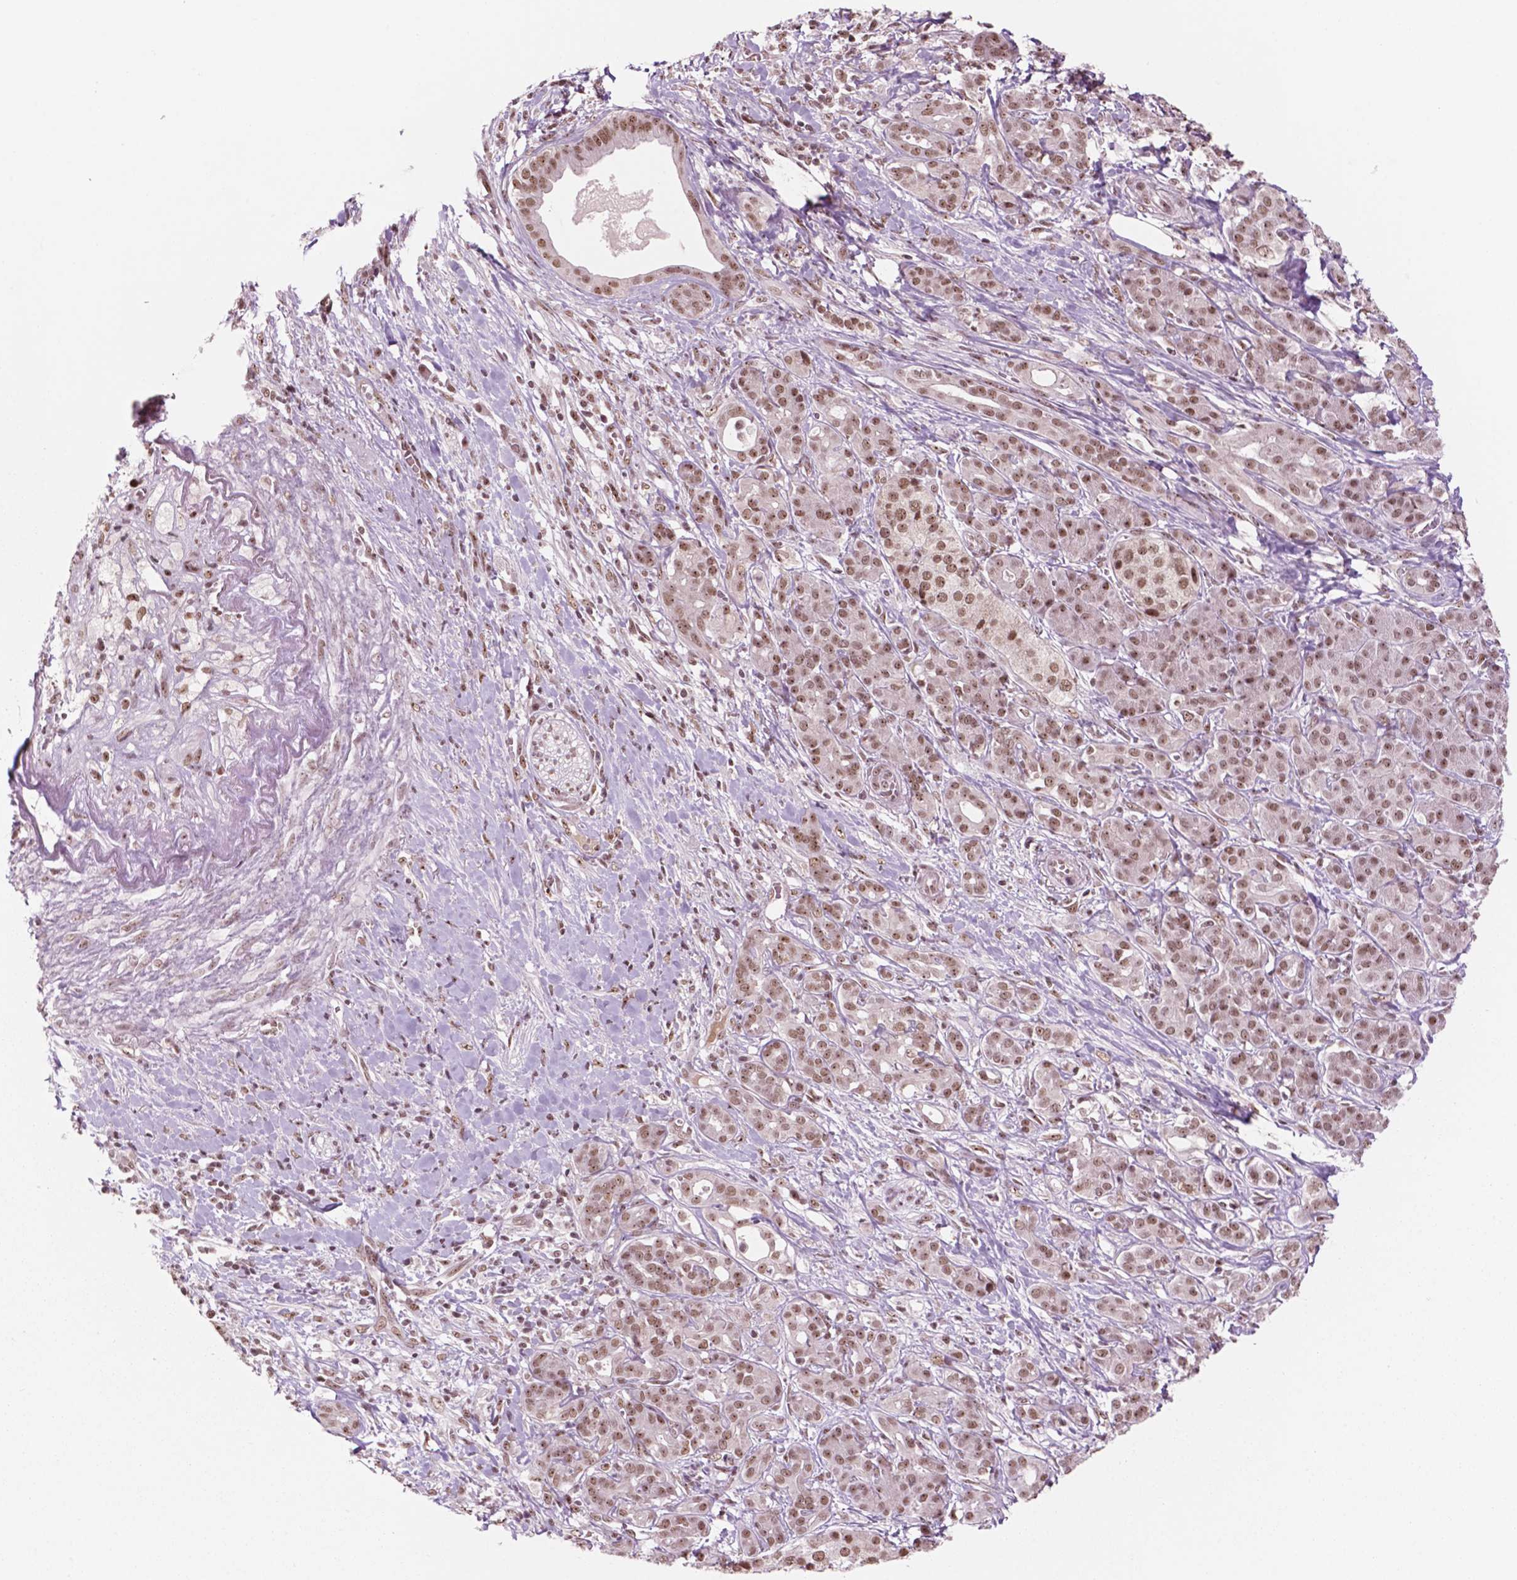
{"staining": {"intensity": "moderate", "quantity": ">75%", "location": "nuclear"}, "tissue": "pancreatic cancer", "cell_type": "Tumor cells", "image_type": "cancer", "snomed": [{"axis": "morphology", "description": "Adenocarcinoma, NOS"}, {"axis": "topography", "description": "Pancreas"}], "caption": "Pancreatic cancer (adenocarcinoma) stained for a protein (brown) displays moderate nuclear positive staining in about >75% of tumor cells.", "gene": "POLR2E", "patient": {"sex": "male", "age": 61}}